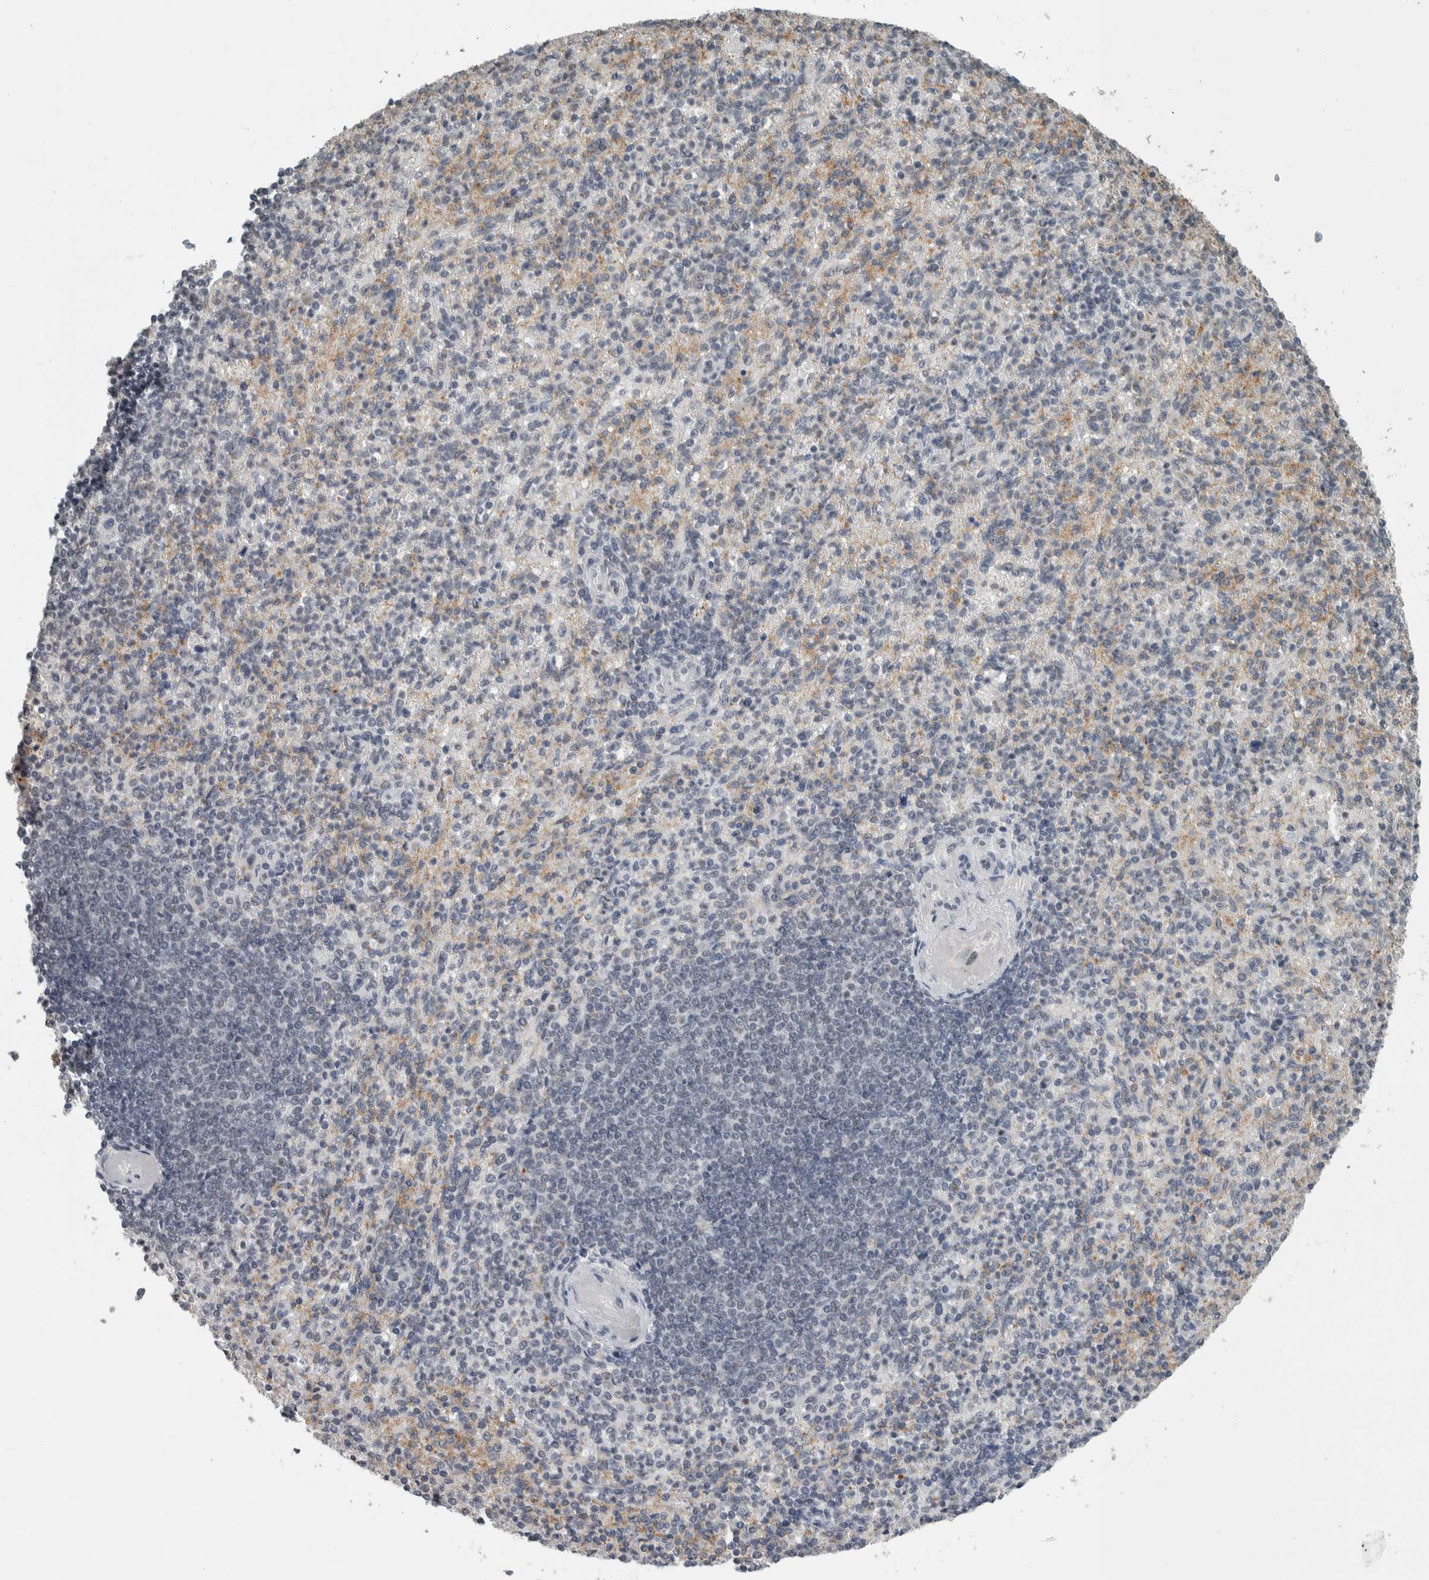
{"staining": {"intensity": "negative", "quantity": "none", "location": "none"}, "tissue": "spleen", "cell_type": "Cells in red pulp", "image_type": "normal", "snomed": [{"axis": "morphology", "description": "Normal tissue, NOS"}, {"axis": "topography", "description": "Spleen"}], "caption": "Immunohistochemistry of benign spleen exhibits no positivity in cells in red pulp.", "gene": "DDX42", "patient": {"sex": "female", "age": 74}}